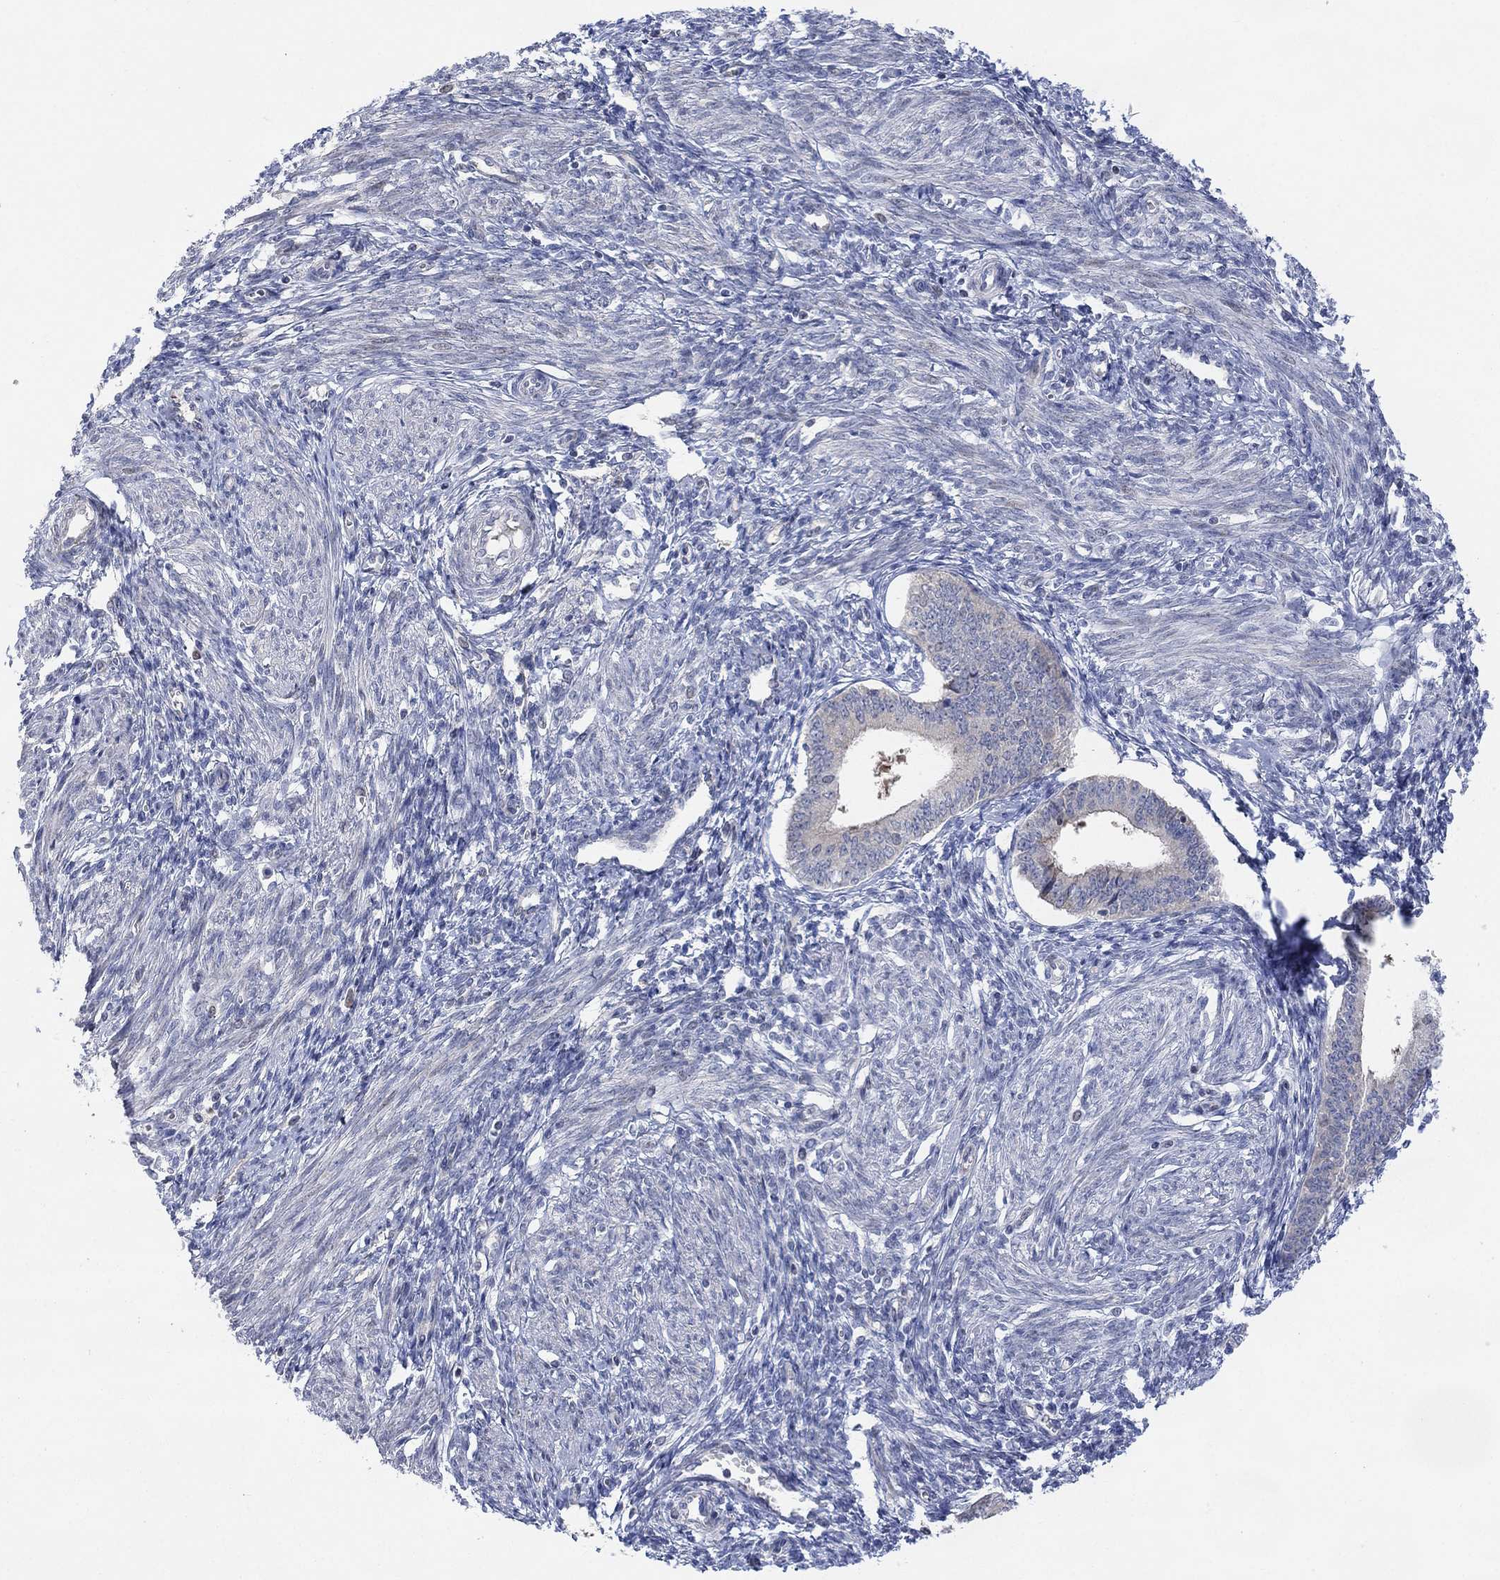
{"staining": {"intensity": "negative", "quantity": "none", "location": "none"}, "tissue": "endometrium", "cell_type": "Cells in endometrial stroma", "image_type": "normal", "snomed": [{"axis": "morphology", "description": "Normal tissue, NOS"}, {"axis": "topography", "description": "Endometrium"}], "caption": "This is an immunohistochemistry micrograph of unremarkable endometrium. There is no expression in cells in endometrial stroma.", "gene": "CNTF", "patient": {"sex": "female", "age": 42}}